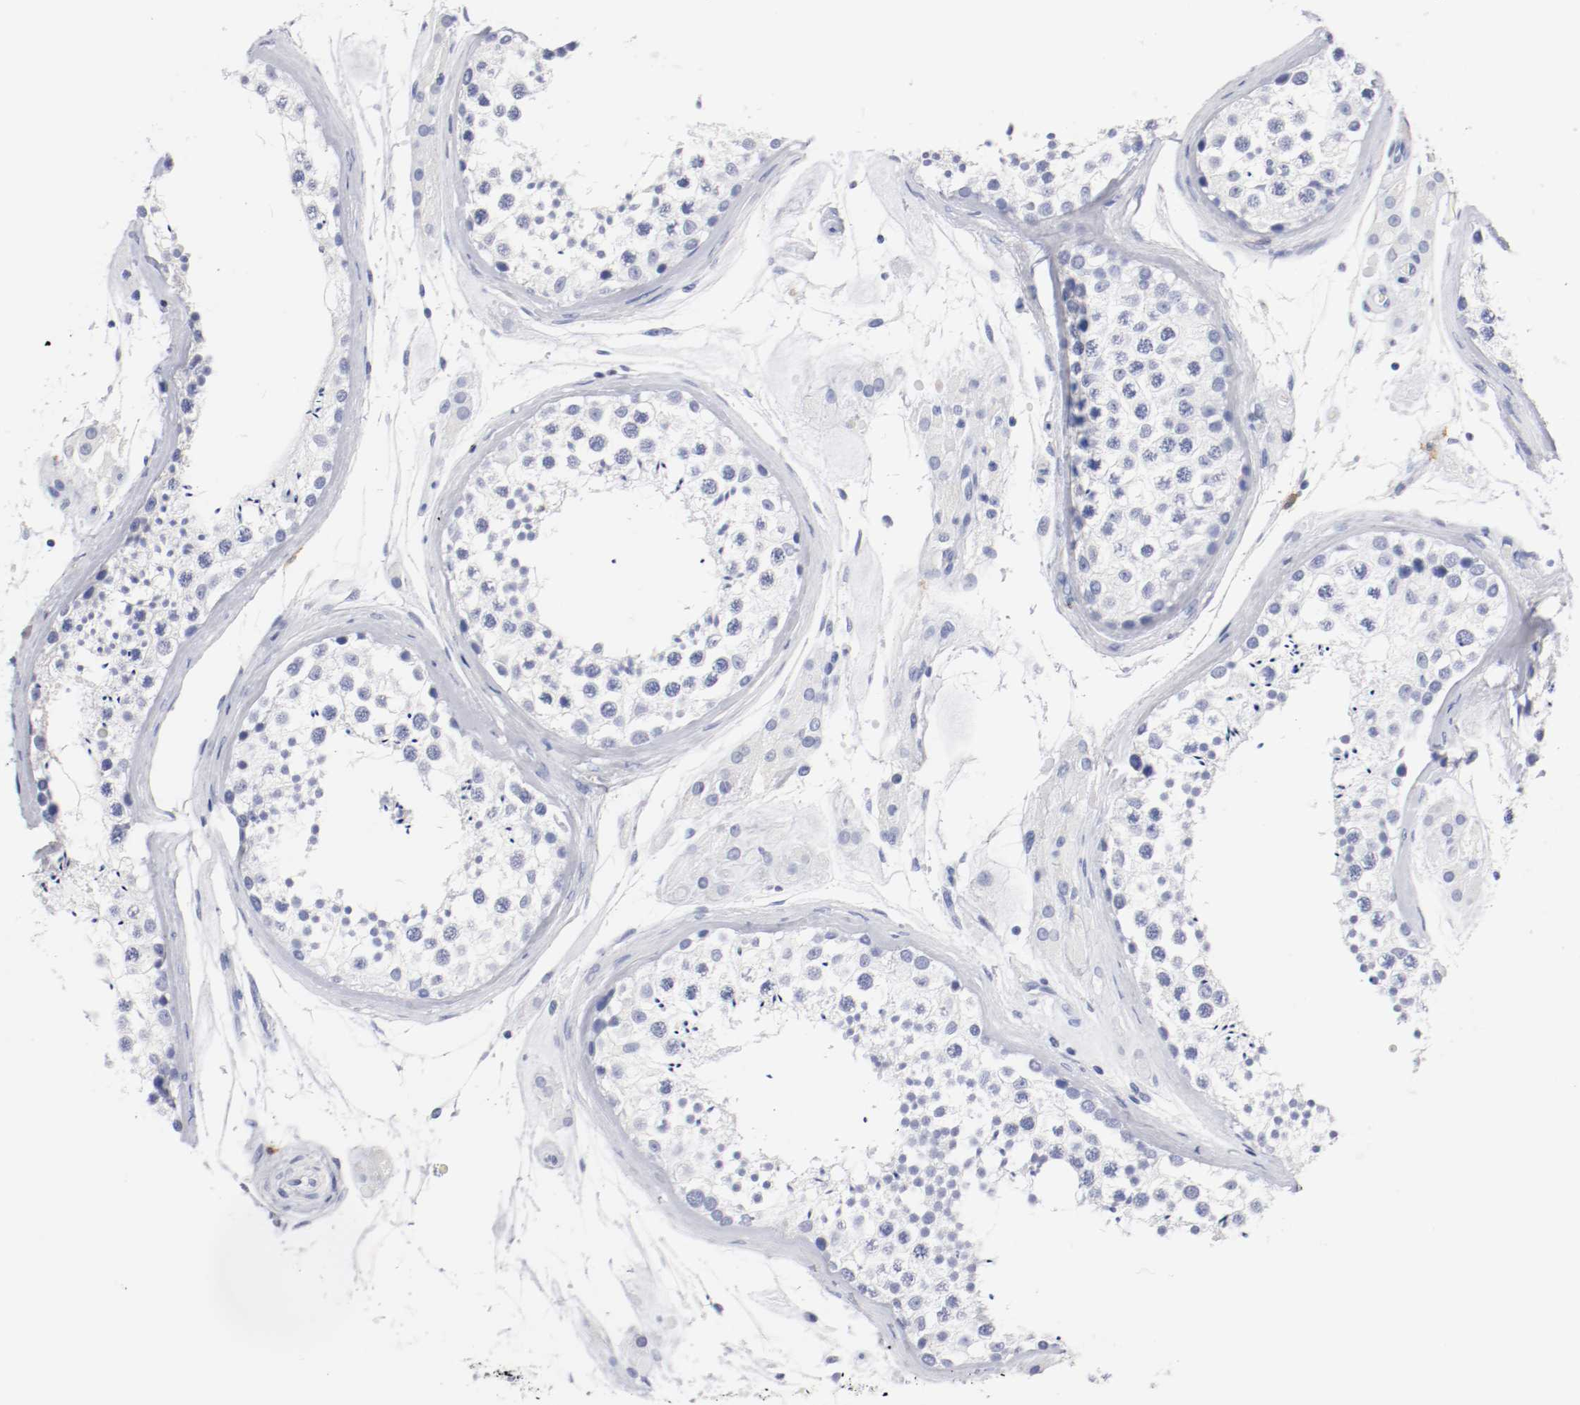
{"staining": {"intensity": "negative", "quantity": "none", "location": "none"}, "tissue": "testis", "cell_type": "Cells in seminiferous ducts", "image_type": "normal", "snomed": [{"axis": "morphology", "description": "Normal tissue, NOS"}, {"axis": "topography", "description": "Testis"}], "caption": "IHC histopathology image of normal testis: human testis stained with DAB reveals no significant protein positivity in cells in seminiferous ducts.", "gene": "ITGAX", "patient": {"sex": "male", "age": 46}}